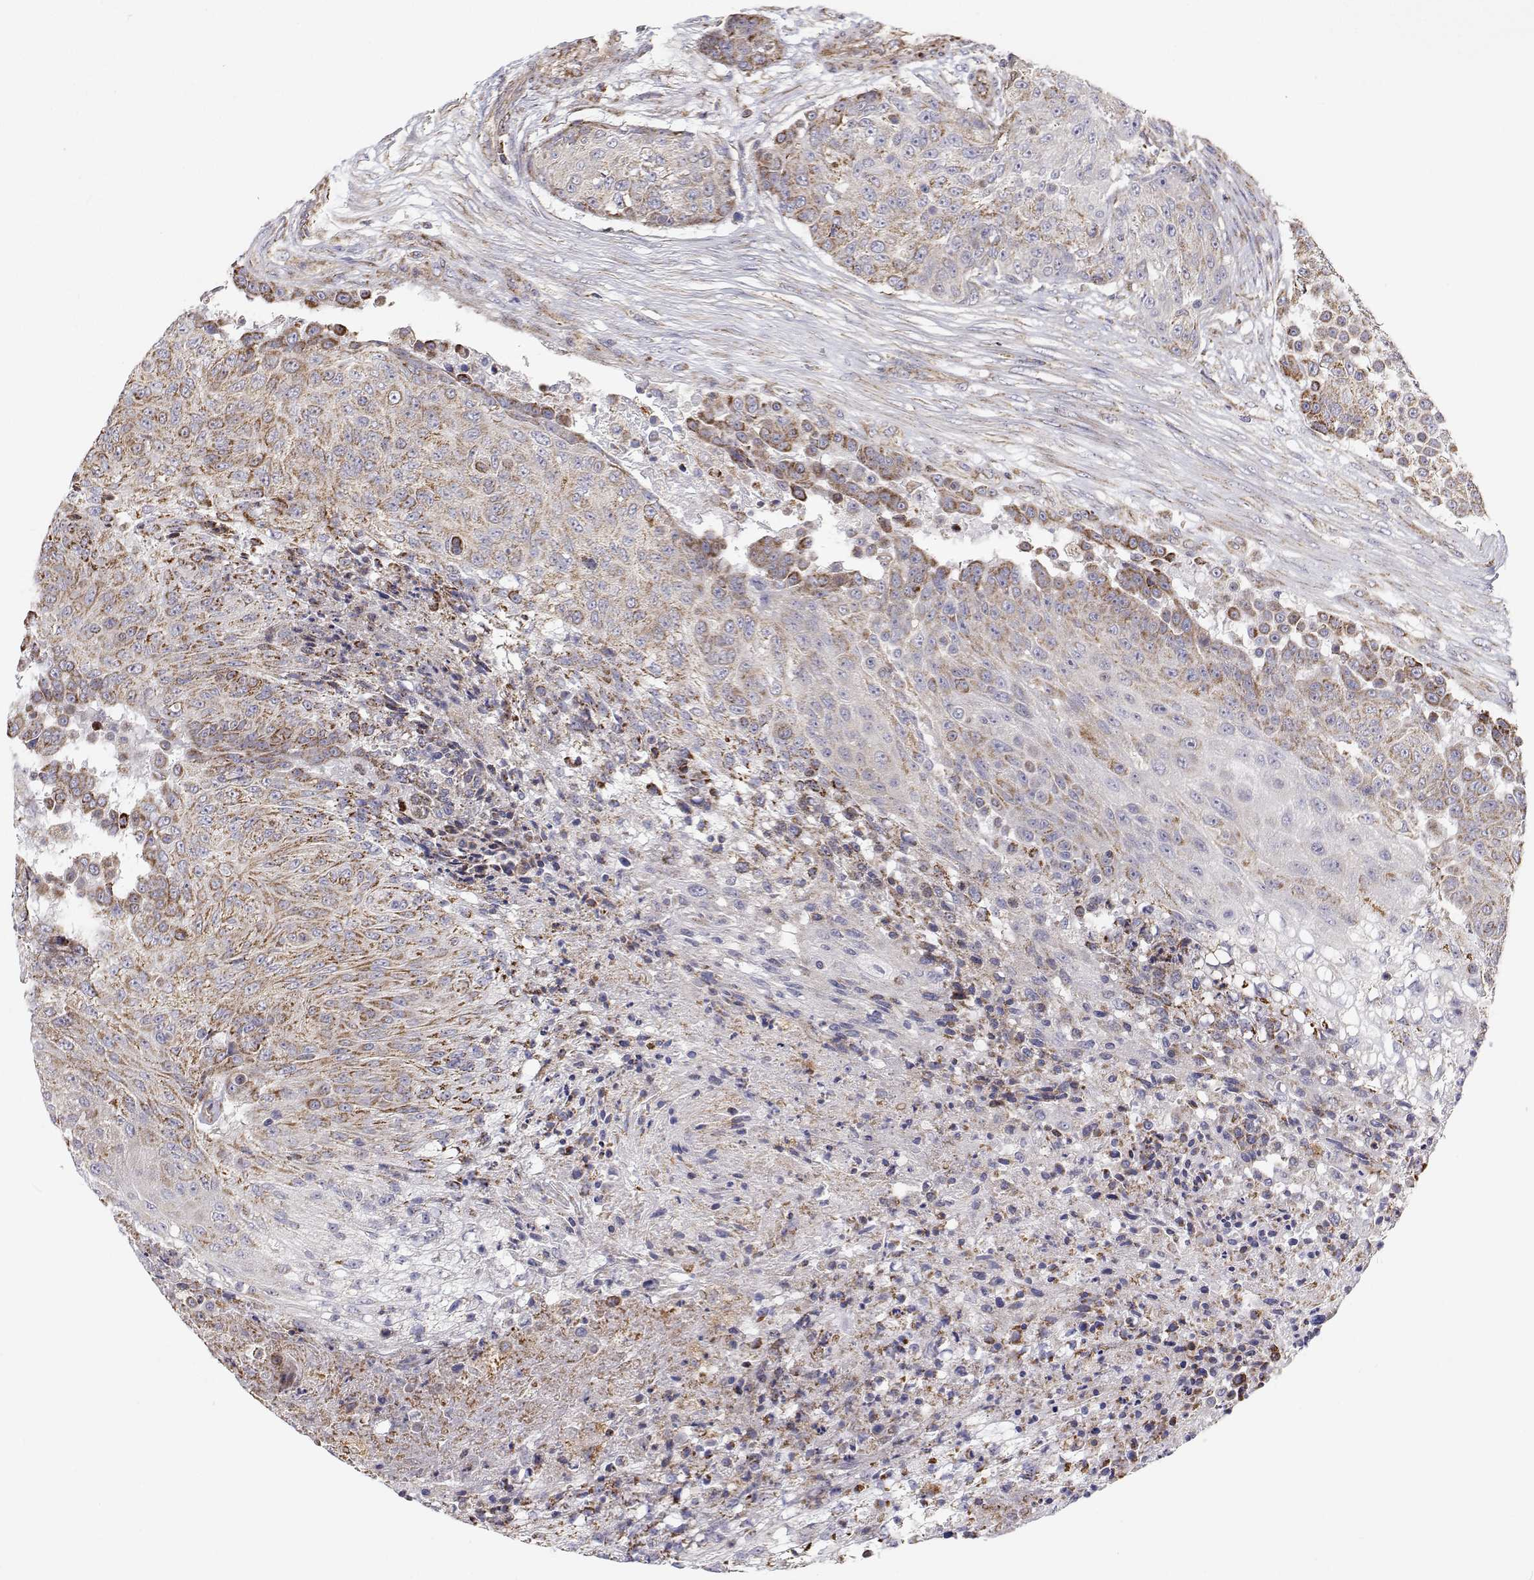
{"staining": {"intensity": "moderate", "quantity": "25%-75%", "location": "cytoplasmic/membranous"}, "tissue": "urothelial cancer", "cell_type": "Tumor cells", "image_type": "cancer", "snomed": [{"axis": "morphology", "description": "Urothelial carcinoma, High grade"}, {"axis": "topography", "description": "Urinary bladder"}], "caption": "Immunohistochemical staining of urothelial cancer shows medium levels of moderate cytoplasmic/membranous staining in approximately 25%-75% of tumor cells.", "gene": "SPICE1", "patient": {"sex": "female", "age": 63}}